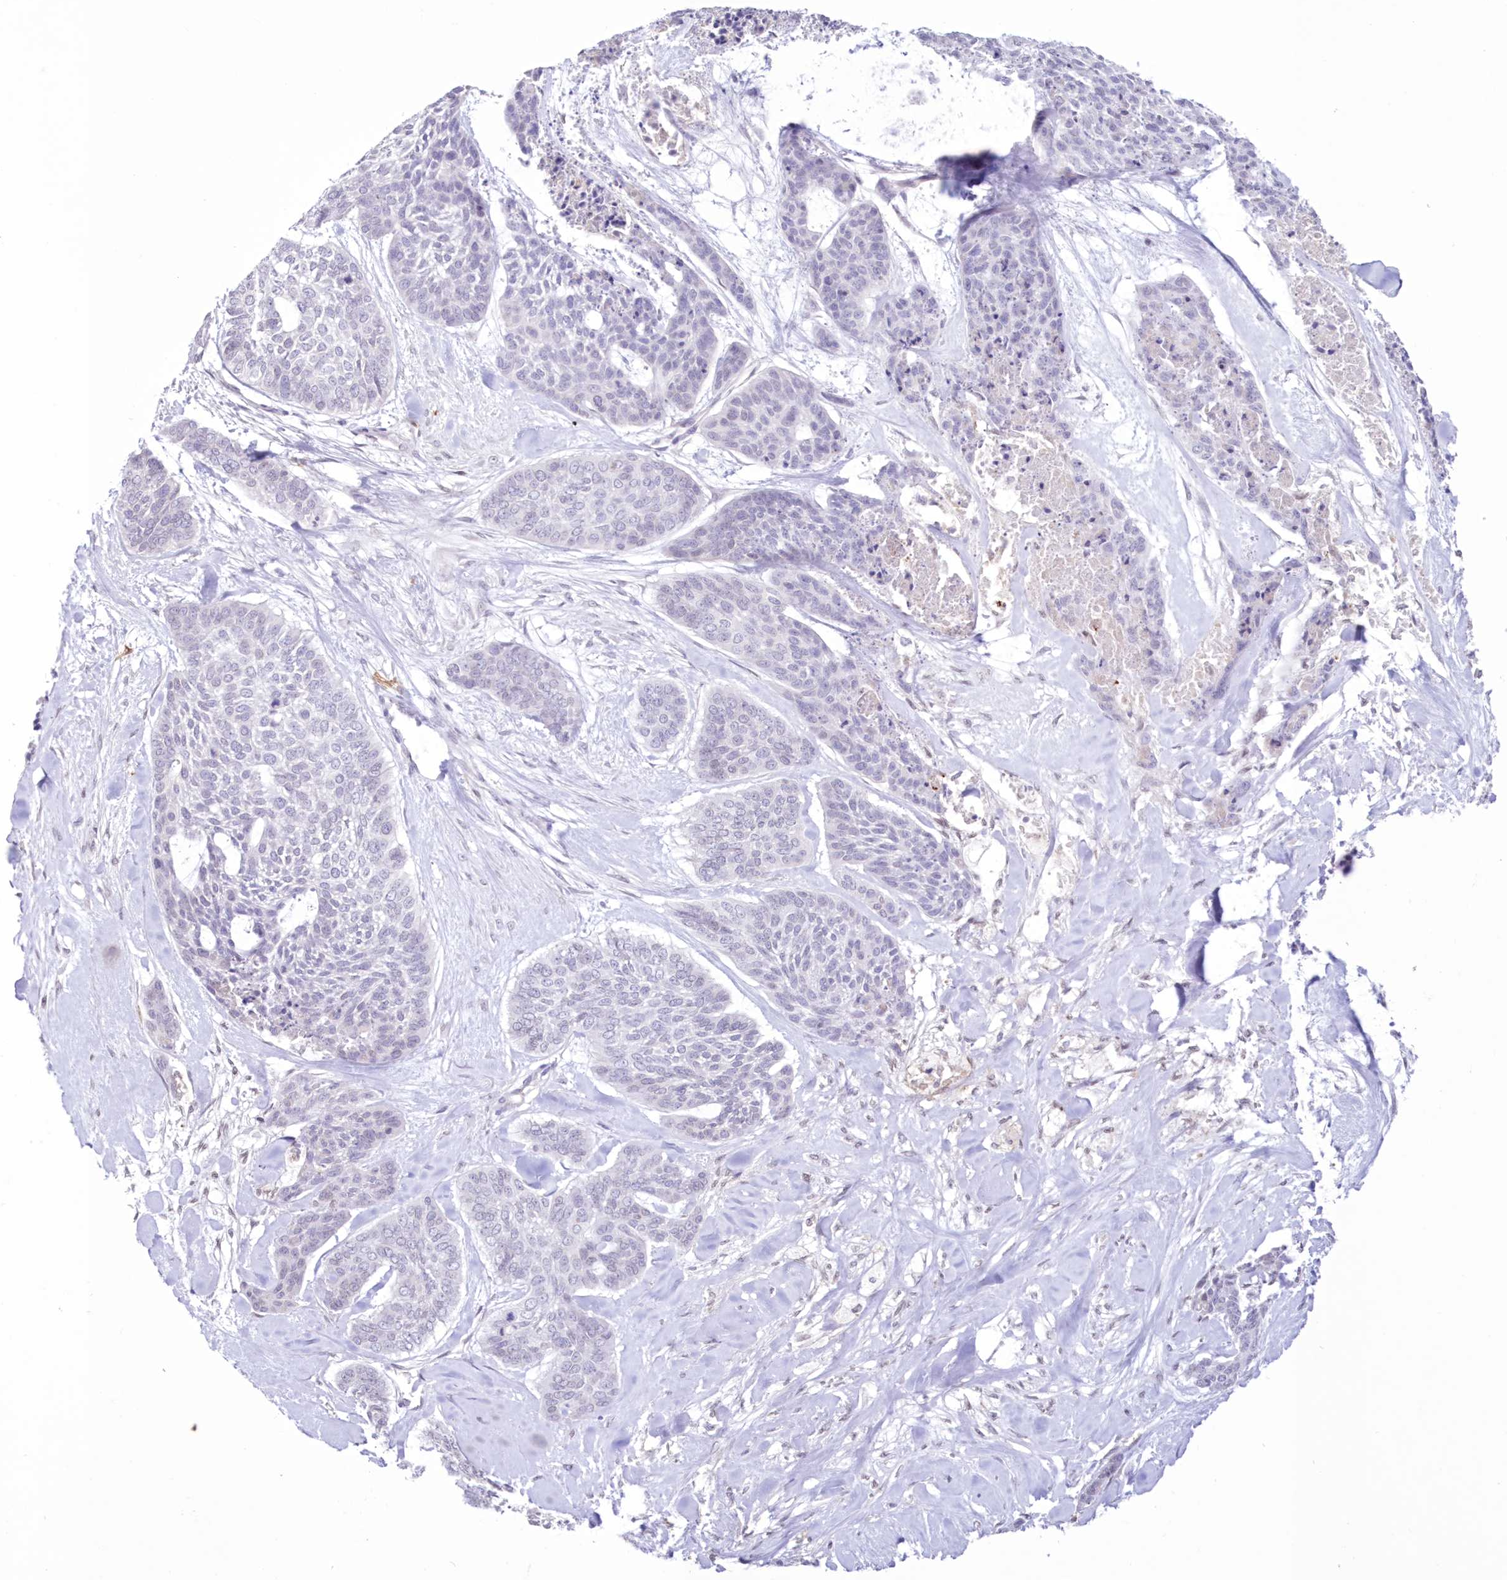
{"staining": {"intensity": "negative", "quantity": "none", "location": "none"}, "tissue": "skin cancer", "cell_type": "Tumor cells", "image_type": "cancer", "snomed": [{"axis": "morphology", "description": "Basal cell carcinoma"}, {"axis": "topography", "description": "Skin"}], "caption": "This micrograph is of skin cancer stained with IHC to label a protein in brown with the nuclei are counter-stained blue. There is no positivity in tumor cells.", "gene": "C11orf1", "patient": {"sex": "female", "age": 64}}